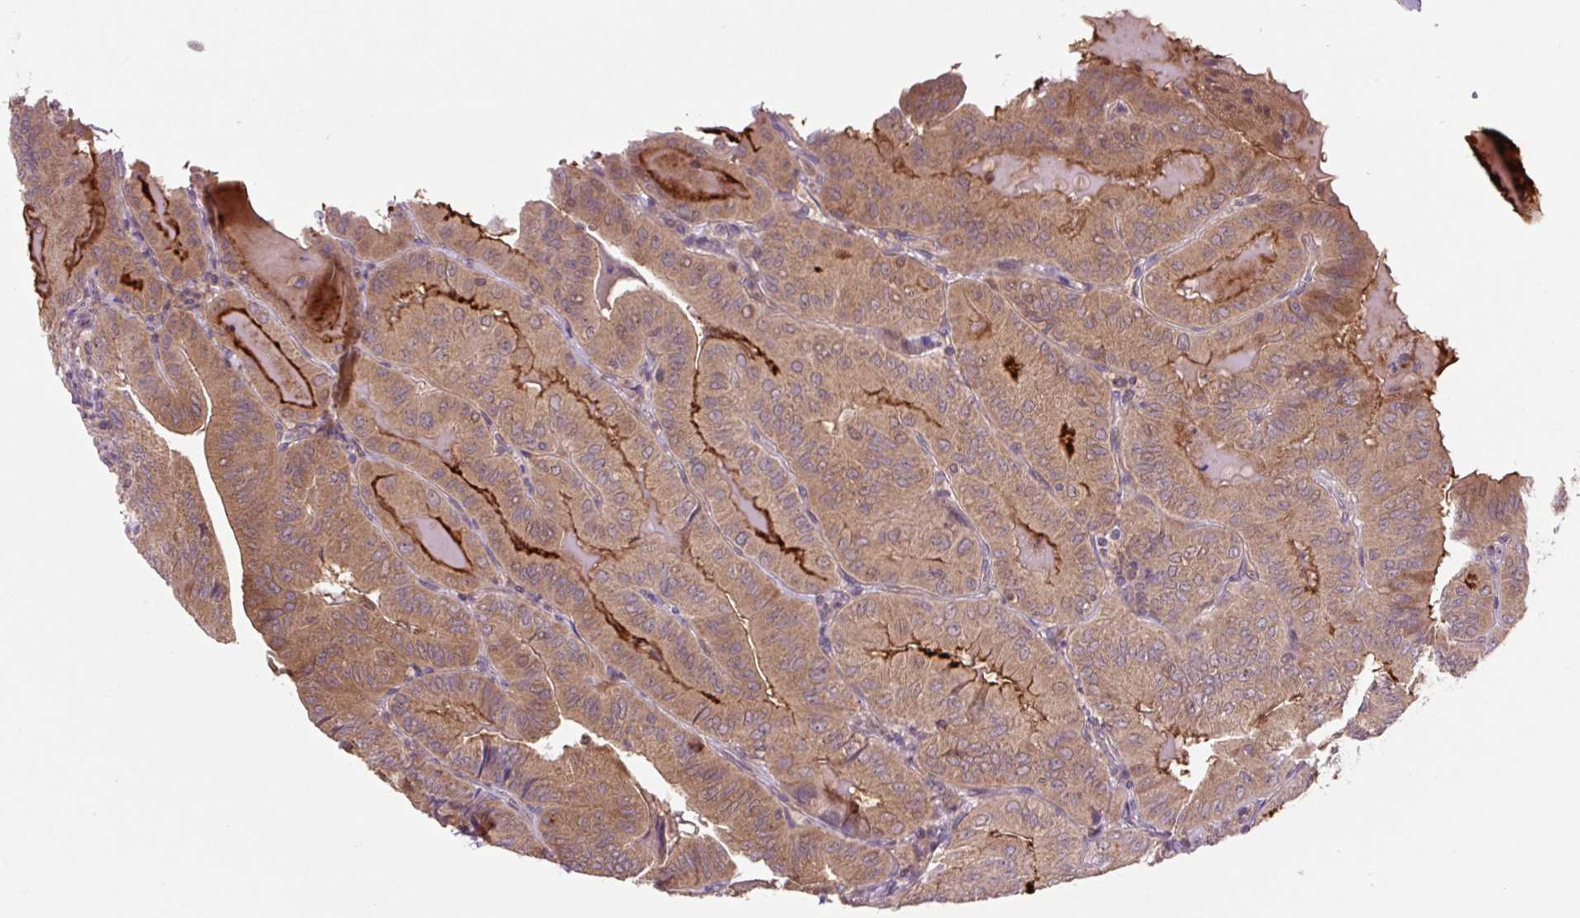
{"staining": {"intensity": "moderate", "quantity": ">75%", "location": "cytoplasmic/membranous"}, "tissue": "thyroid cancer", "cell_type": "Tumor cells", "image_type": "cancer", "snomed": [{"axis": "morphology", "description": "Papillary adenocarcinoma, NOS"}, {"axis": "topography", "description": "Thyroid gland"}], "caption": "Thyroid cancer (papillary adenocarcinoma) stained for a protein reveals moderate cytoplasmic/membranous positivity in tumor cells.", "gene": "MMS19", "patient": {"sex": "female", "age": 68}}